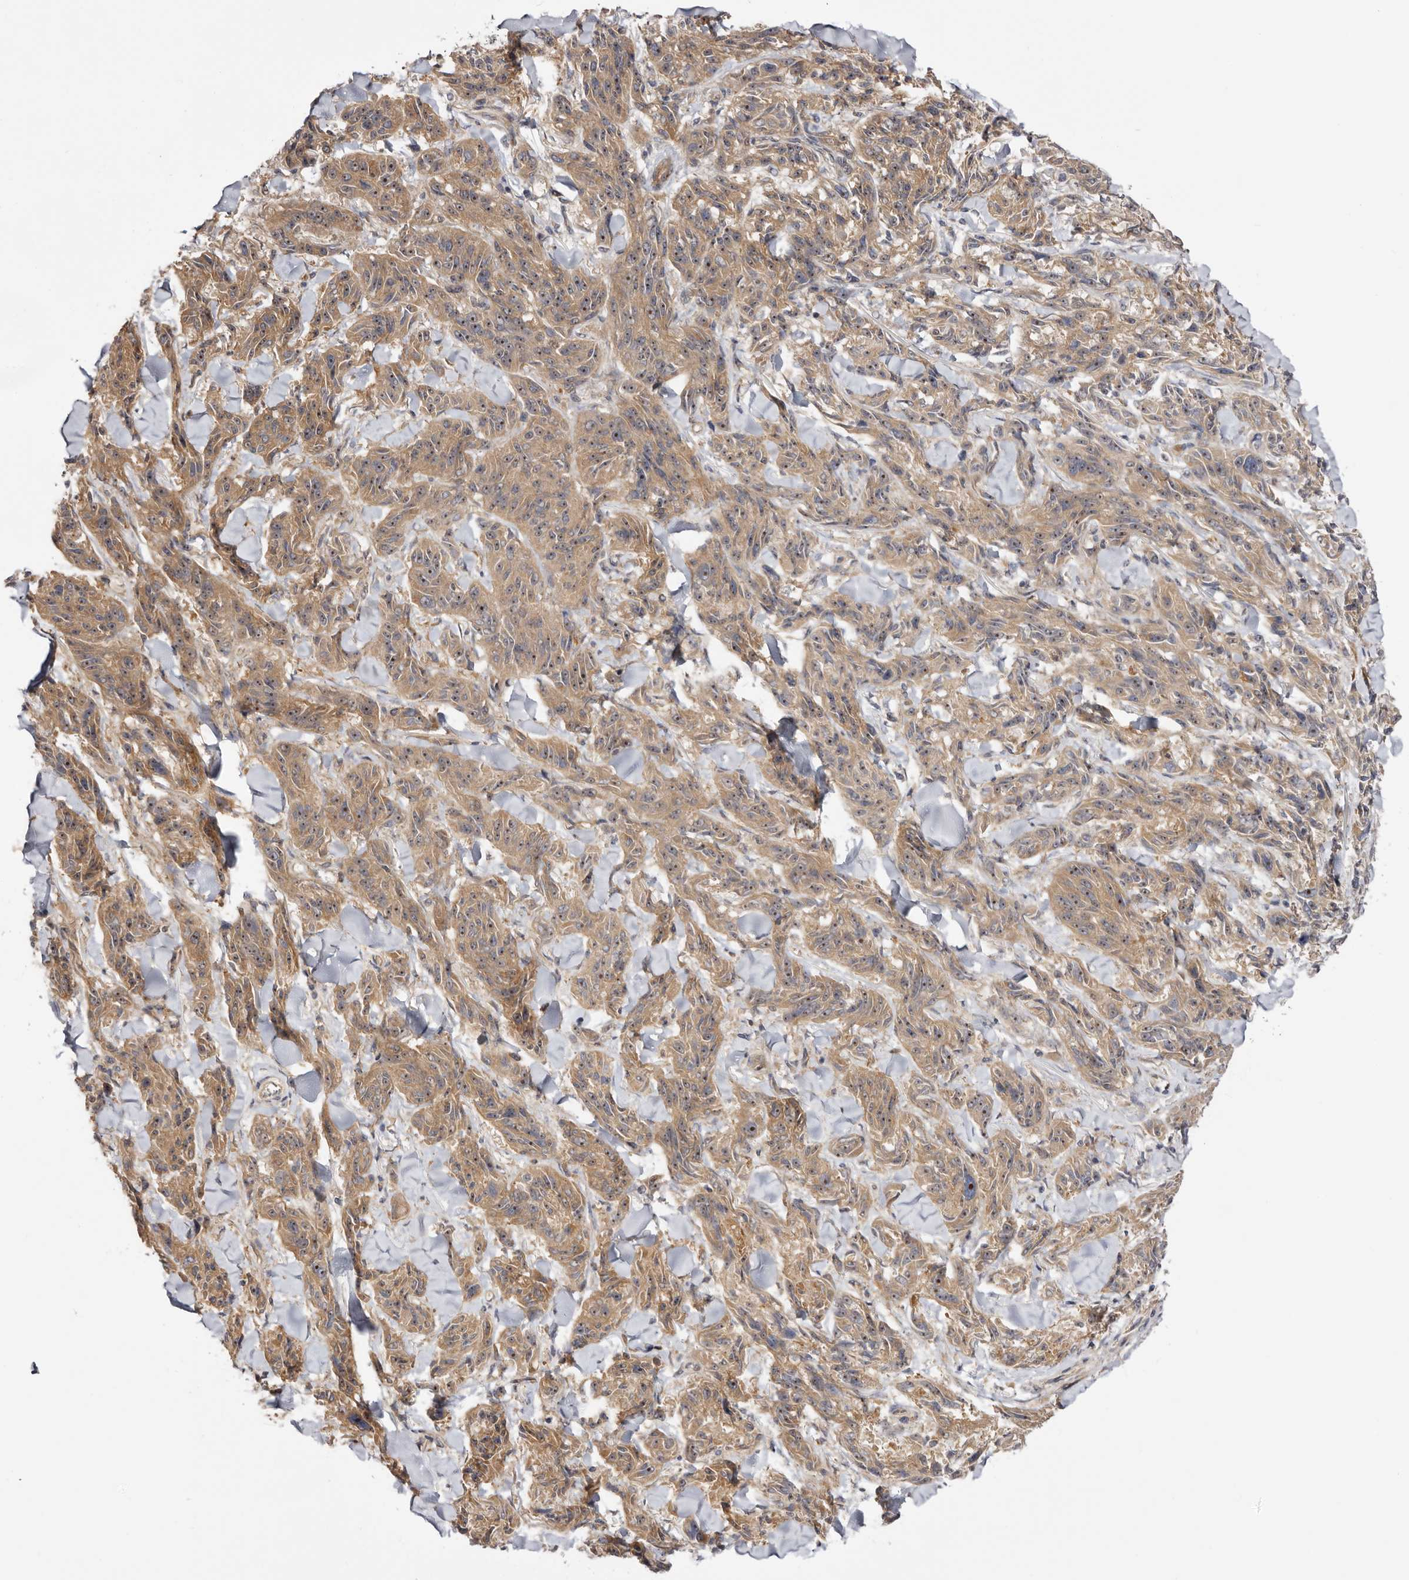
{"staining": {"intensity": "moderate", "quantity": ">75%", "location": "cytoplasmic/membranous,nuclear"}, "tissue": "melanoma", "cell_type": "Tumor cells", "image_type": "cancer", "snomed": [{"axis": "morphology", "description": "Malignant melanoma, NOS"}, {"axis": "topography", "description": "Skin"}], "caption": "This is a micrograph of IHC staining of malignant melanoma, which shows moderate staining in the cytoplasmic/membranous and nuclear of tumor cells.", "gene": "PANK4", "patient": {"sex": "male", "age": 53}}